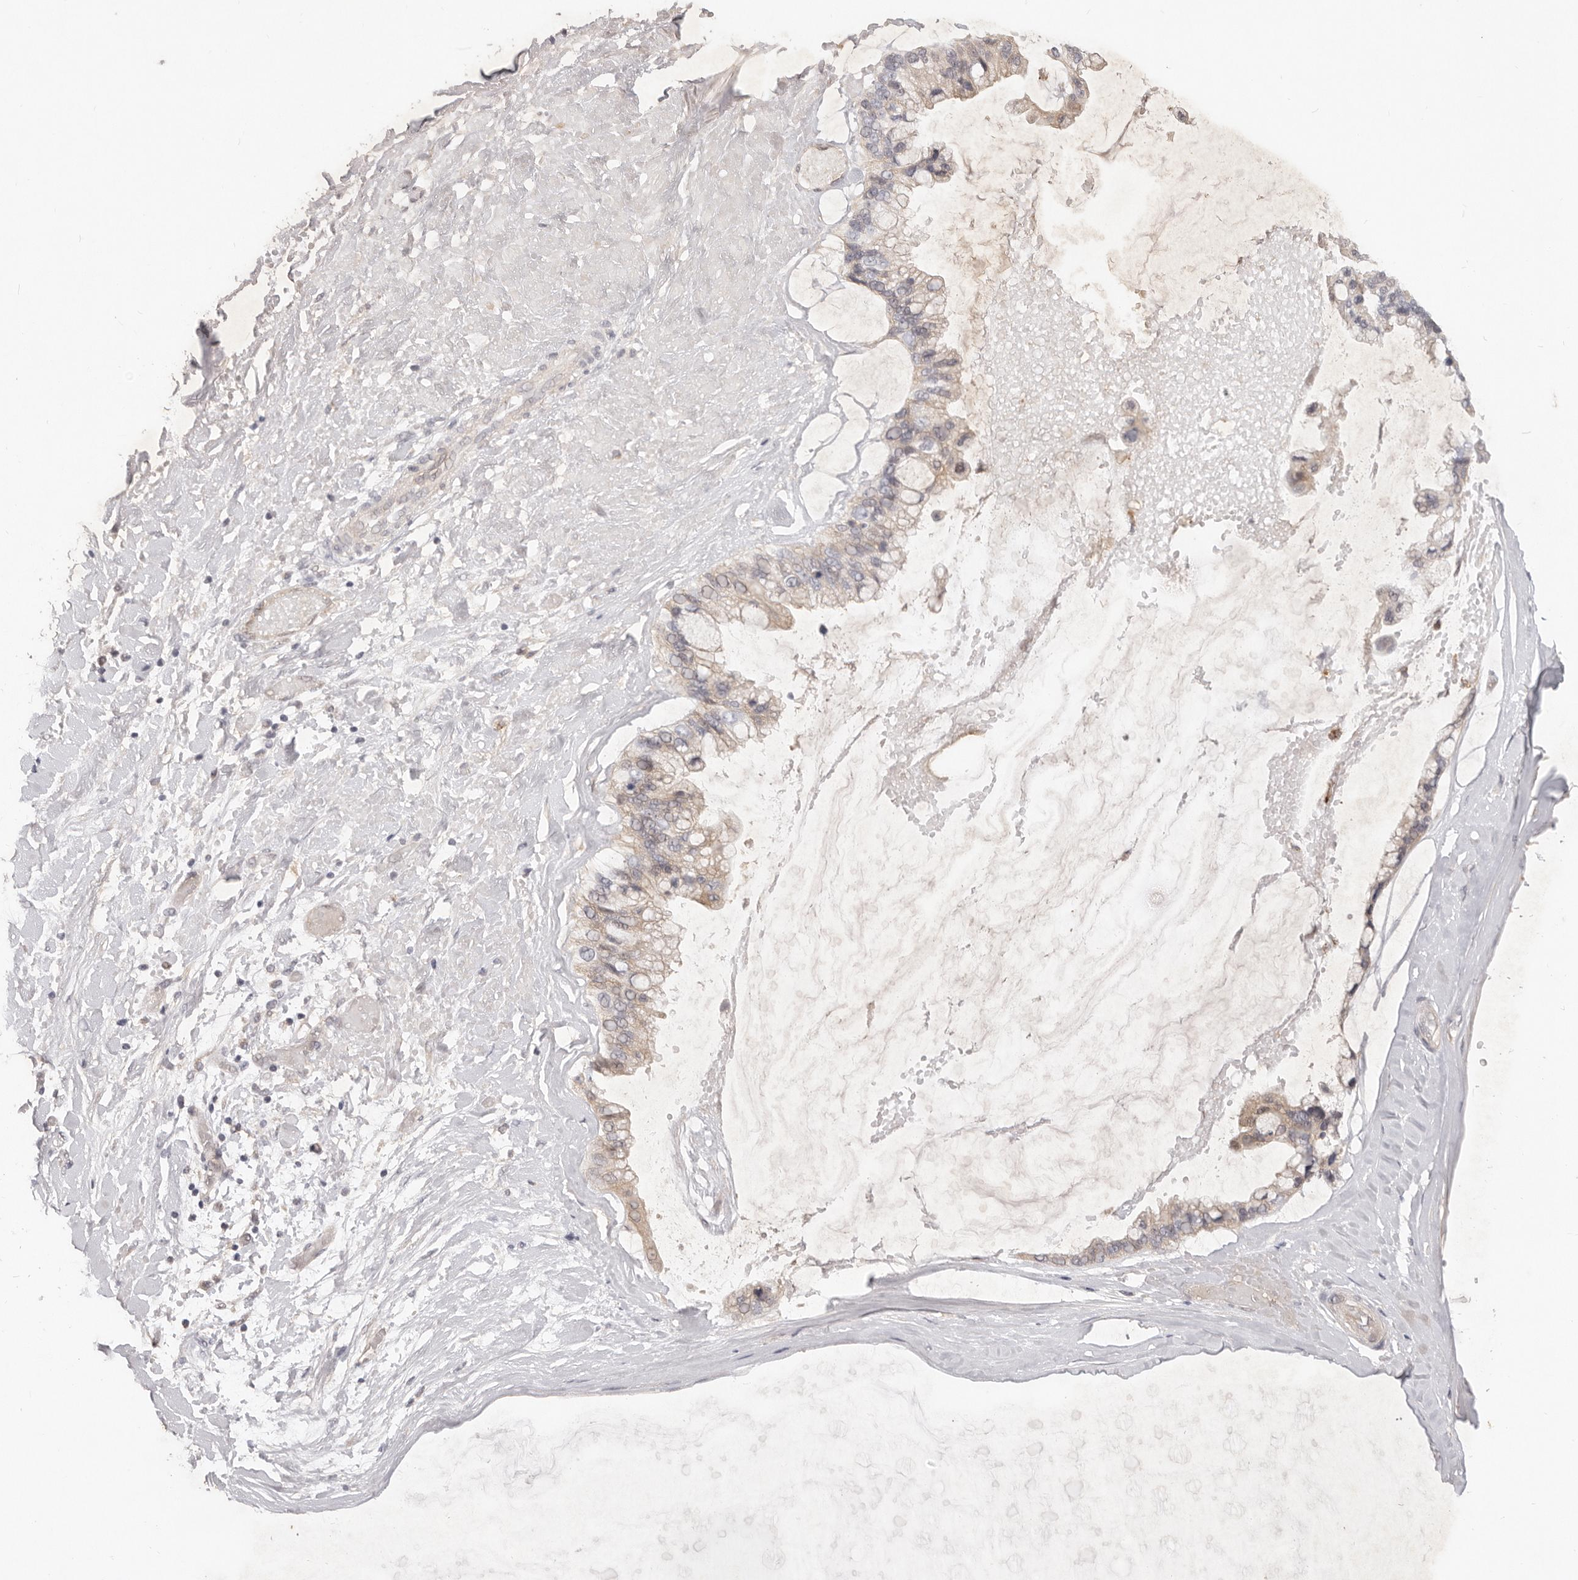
{"staining": {"intensity": "weak", "quantity": "25%-75%", "location": "cytoplasmic/membranous"}, "tissue": "ovarian cancer", "cell_type": "Tumor cells", "image_type": "cancer", "snomed": [{"axis": "morphology", "description": "Cystadenocarcinoma, mucinous, NOS"}, {"axis": "topography", "description": "Ovary"}], "caption": "DAB immunohistochemical staining of human ovarian cancer (mucinous cystadenocarcinoma) reveals weak cytoplasmic/membranous protein expression in approximately 25%-75% of tumor cells.", "gene": "USP49", "patient": {"sex": "female", "age": 39}}